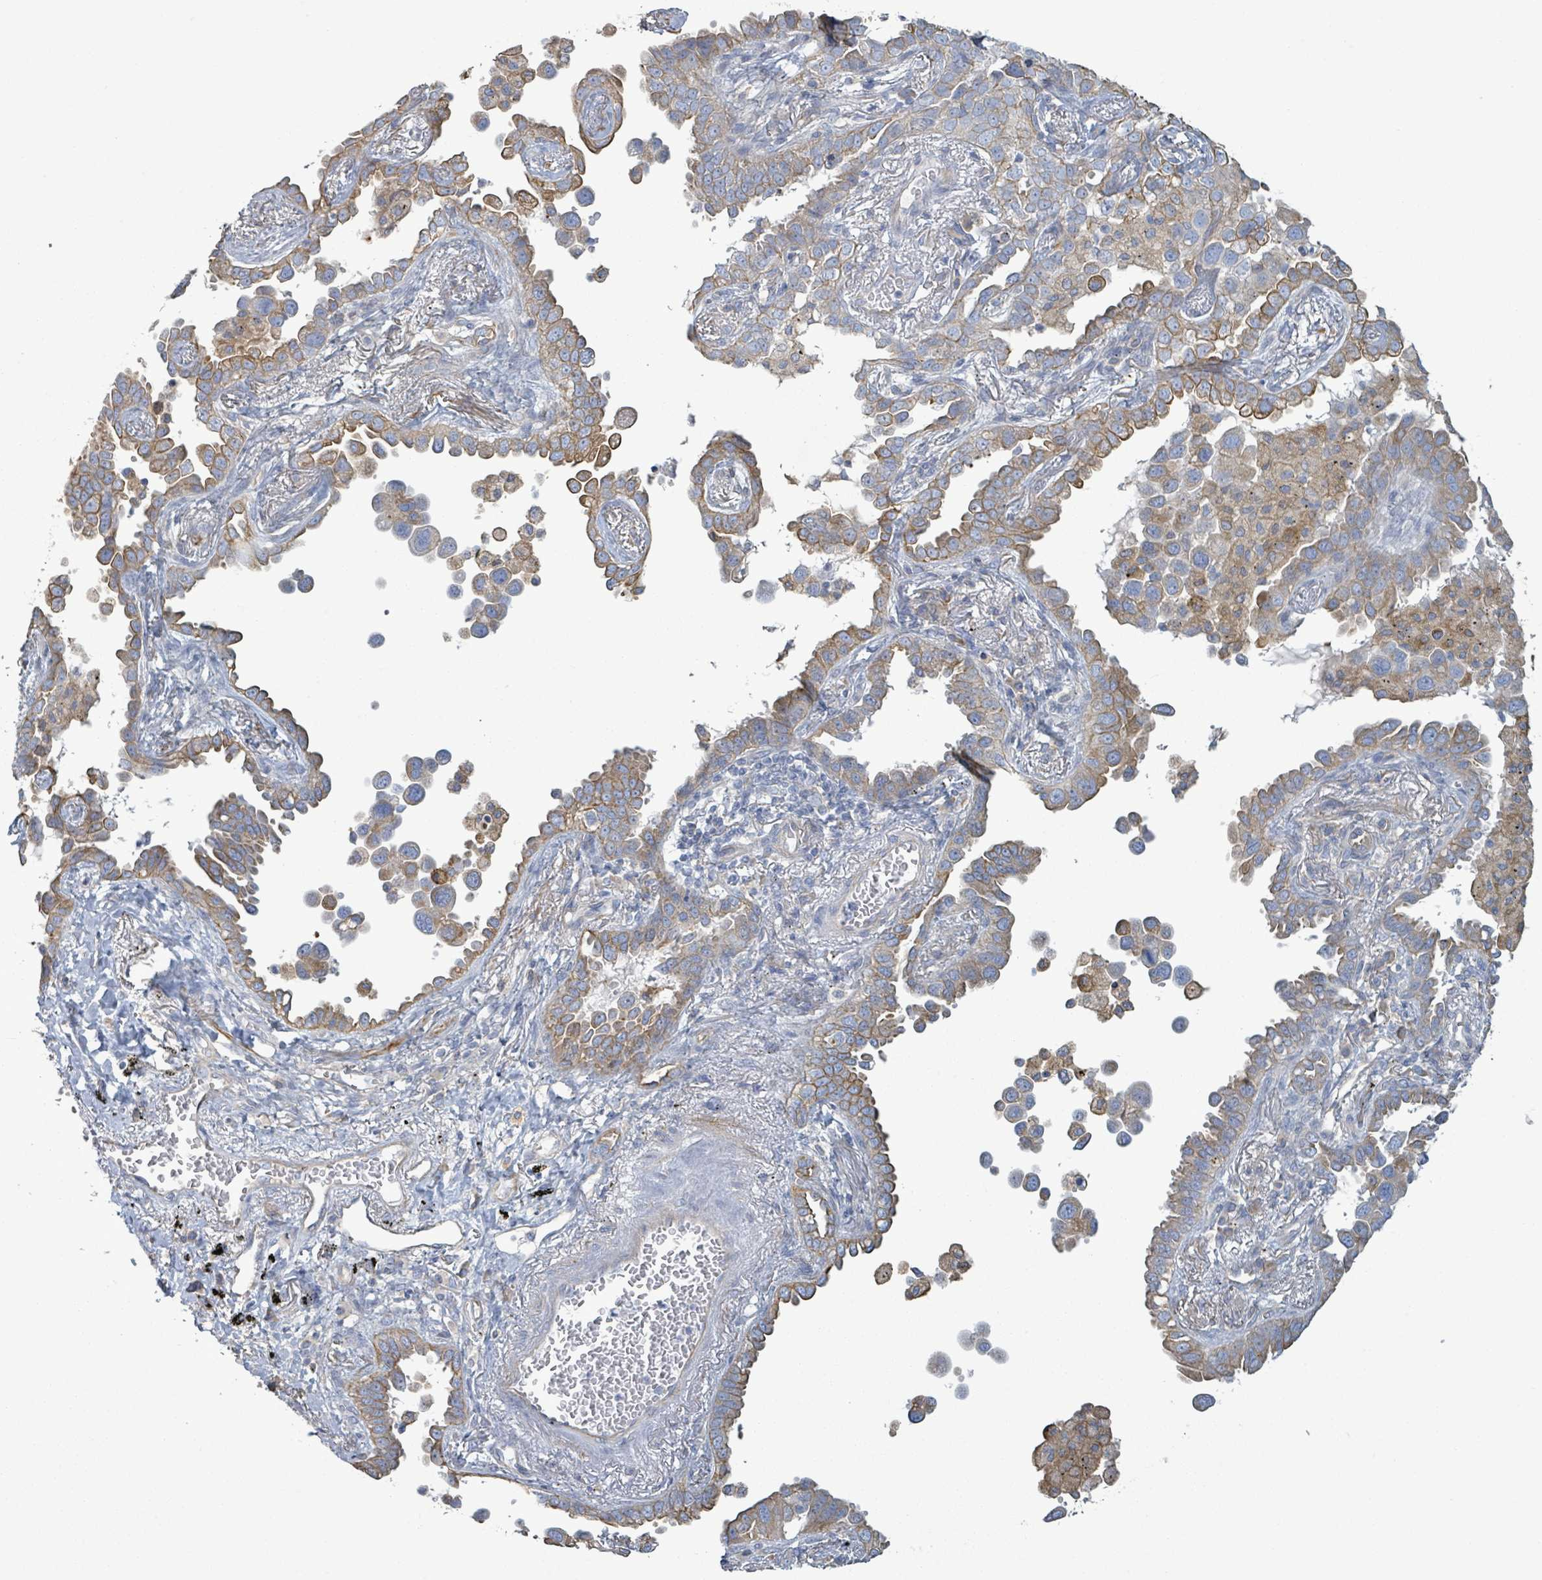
{"staining": {"intensity": "moderate", "quantity": ">75%", "location": "cytoplasmic/membranous"}, "tissue": "lung cancer", "cell_type": "Tumor cells", "image_type": "cancer", "snomed": [{"axis": "morphology", "description": "Adenocarcinoma, NOS"}, {"axis": "topography", "description": "Lung"}], "caption": "This micrograph demonstrates immunohistochemistry staining of lung adenocarcinoma, with medium moderate cytoplasmic/membranous expression in approximately >75% of tumor cells.", "gene": "COL13A1", "patient": {"sex": "male", "age": 67}}